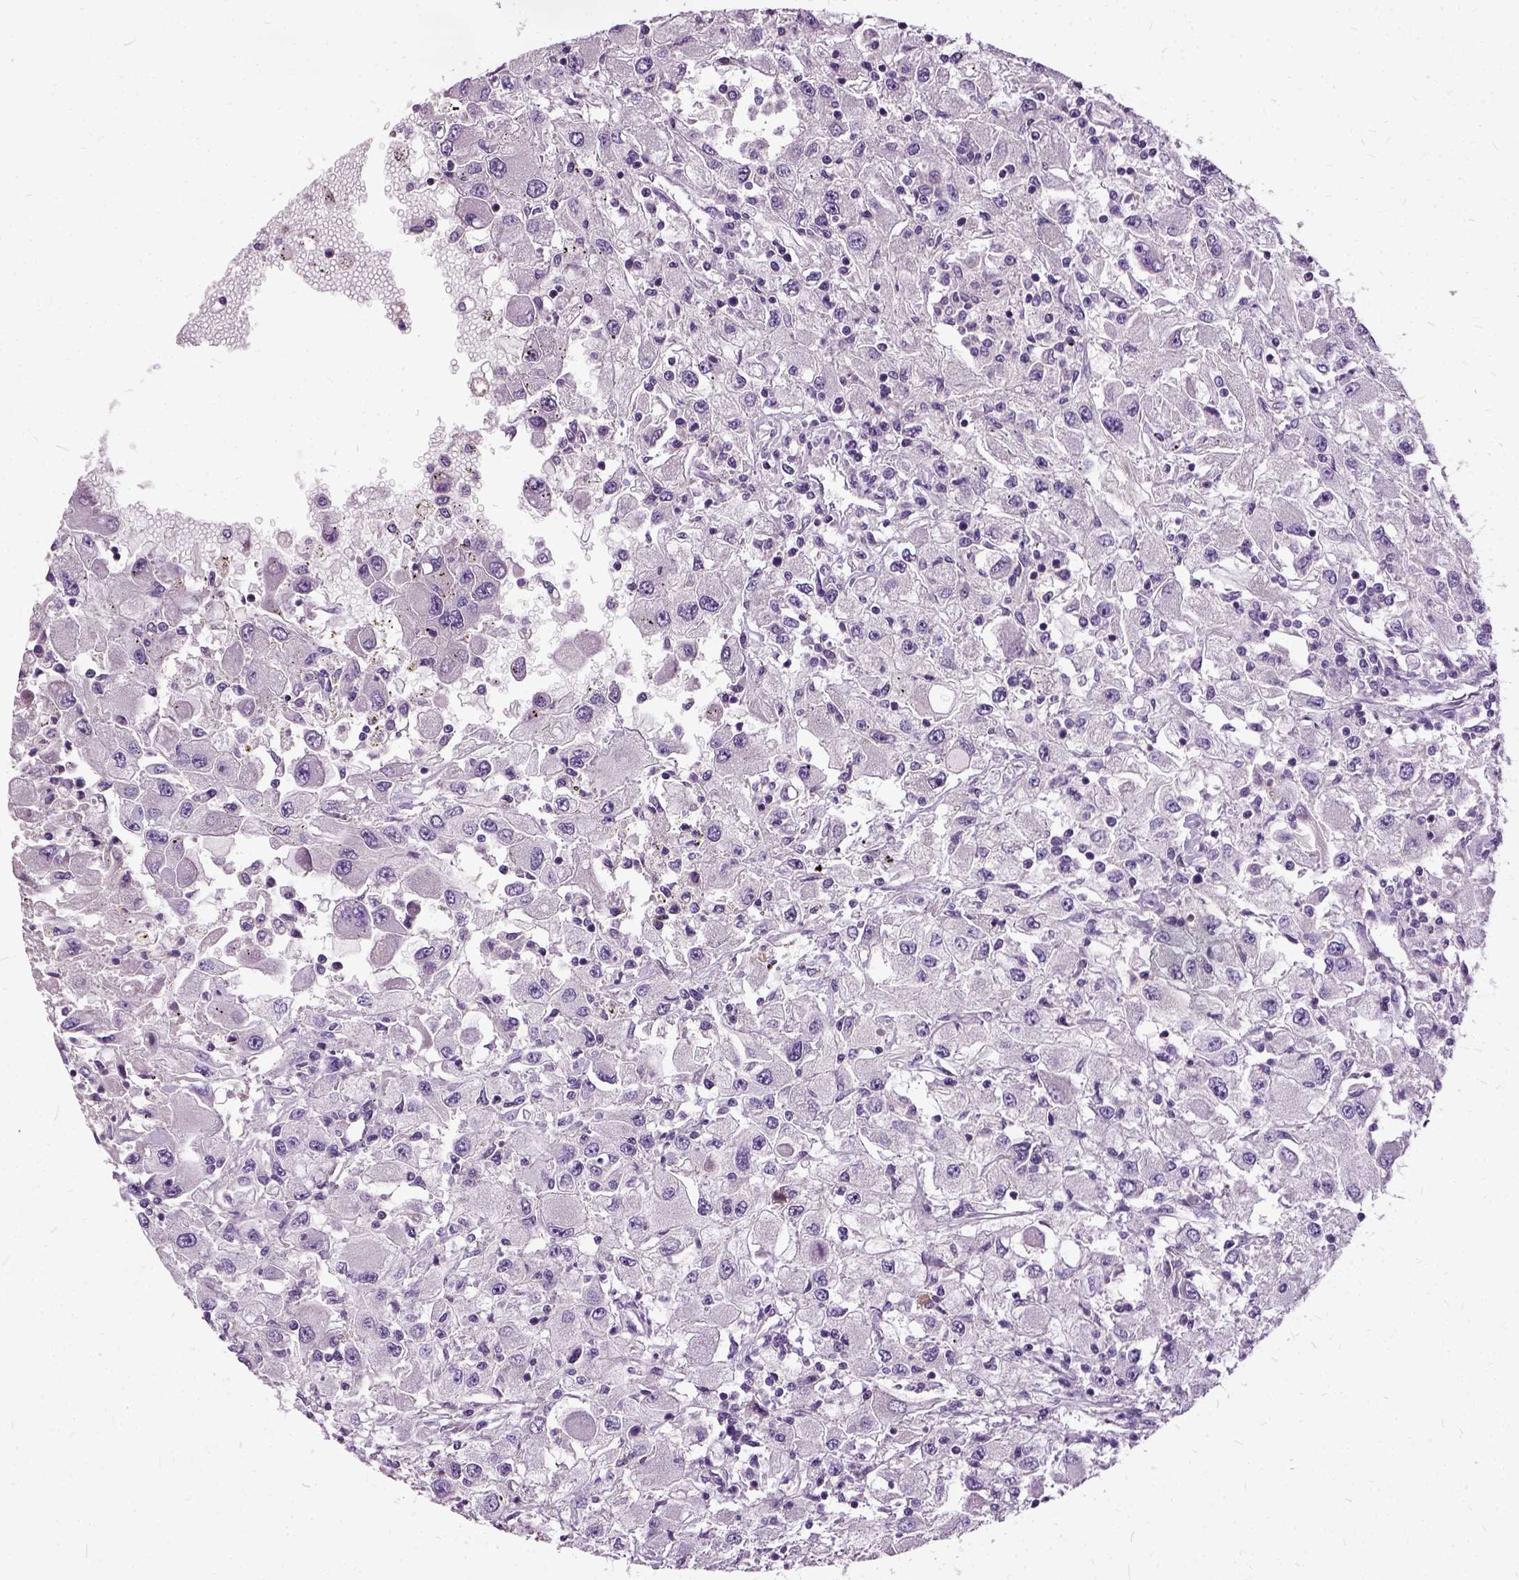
{"staining": {"intensity": "negative", "quantity": "none", "location": "none"}, "tissue": "renal cancer", "cell_type": "Tumor cells", "image_type": "cancer", "snomed": [{"axis": "morphology", "description": "Adenocarcinoma, NOS"}, {"axis": "topography", "description": "Kidney"}], "caption": "The micrograph demonstrates no significant expression in tumor cells of renal cancer.", "gene": "ILRUN", "patient": {"sex": "female", "age": 67}}